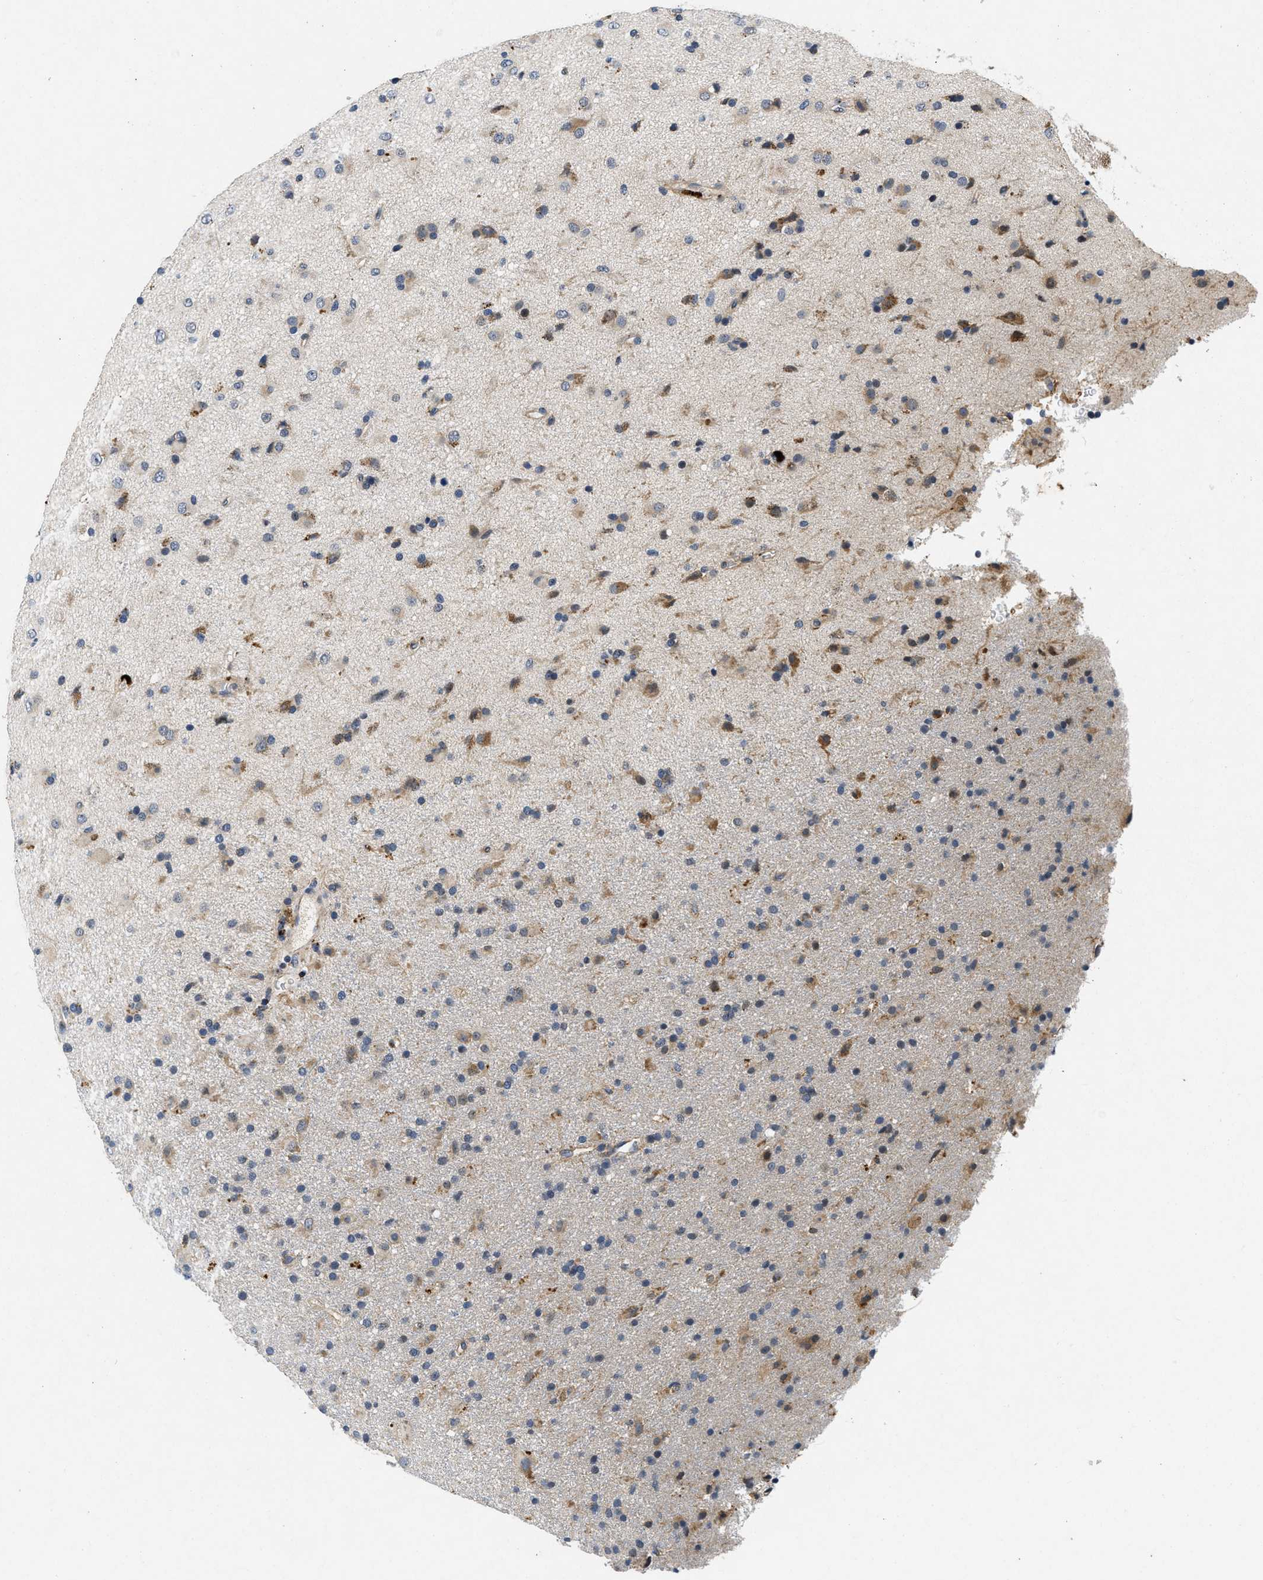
{"staining": {"intensity": "moderate", "quantity": "25%-75%", "location": "cytoplasmic/membranous"}, "tissue": "glioma", "cell_type": "Tumor cells", "image_type": "cancer", "snomed": [{"axis": "morphology", "description": "Glioma, malignant, Low grade"}, {"axis": "topography", "description": "Brain"}], "caption": "The photomicrograph exhibits staining of low-grade glioma (malignant), revealing moderate cytoplasmic/membranous protein positivity (brown color) within tumor cells. The protein is shown in brown color, while the nuclei are stained blue.", "gene": "PDP1", "patient": {"sex": "male", "age": 65}}